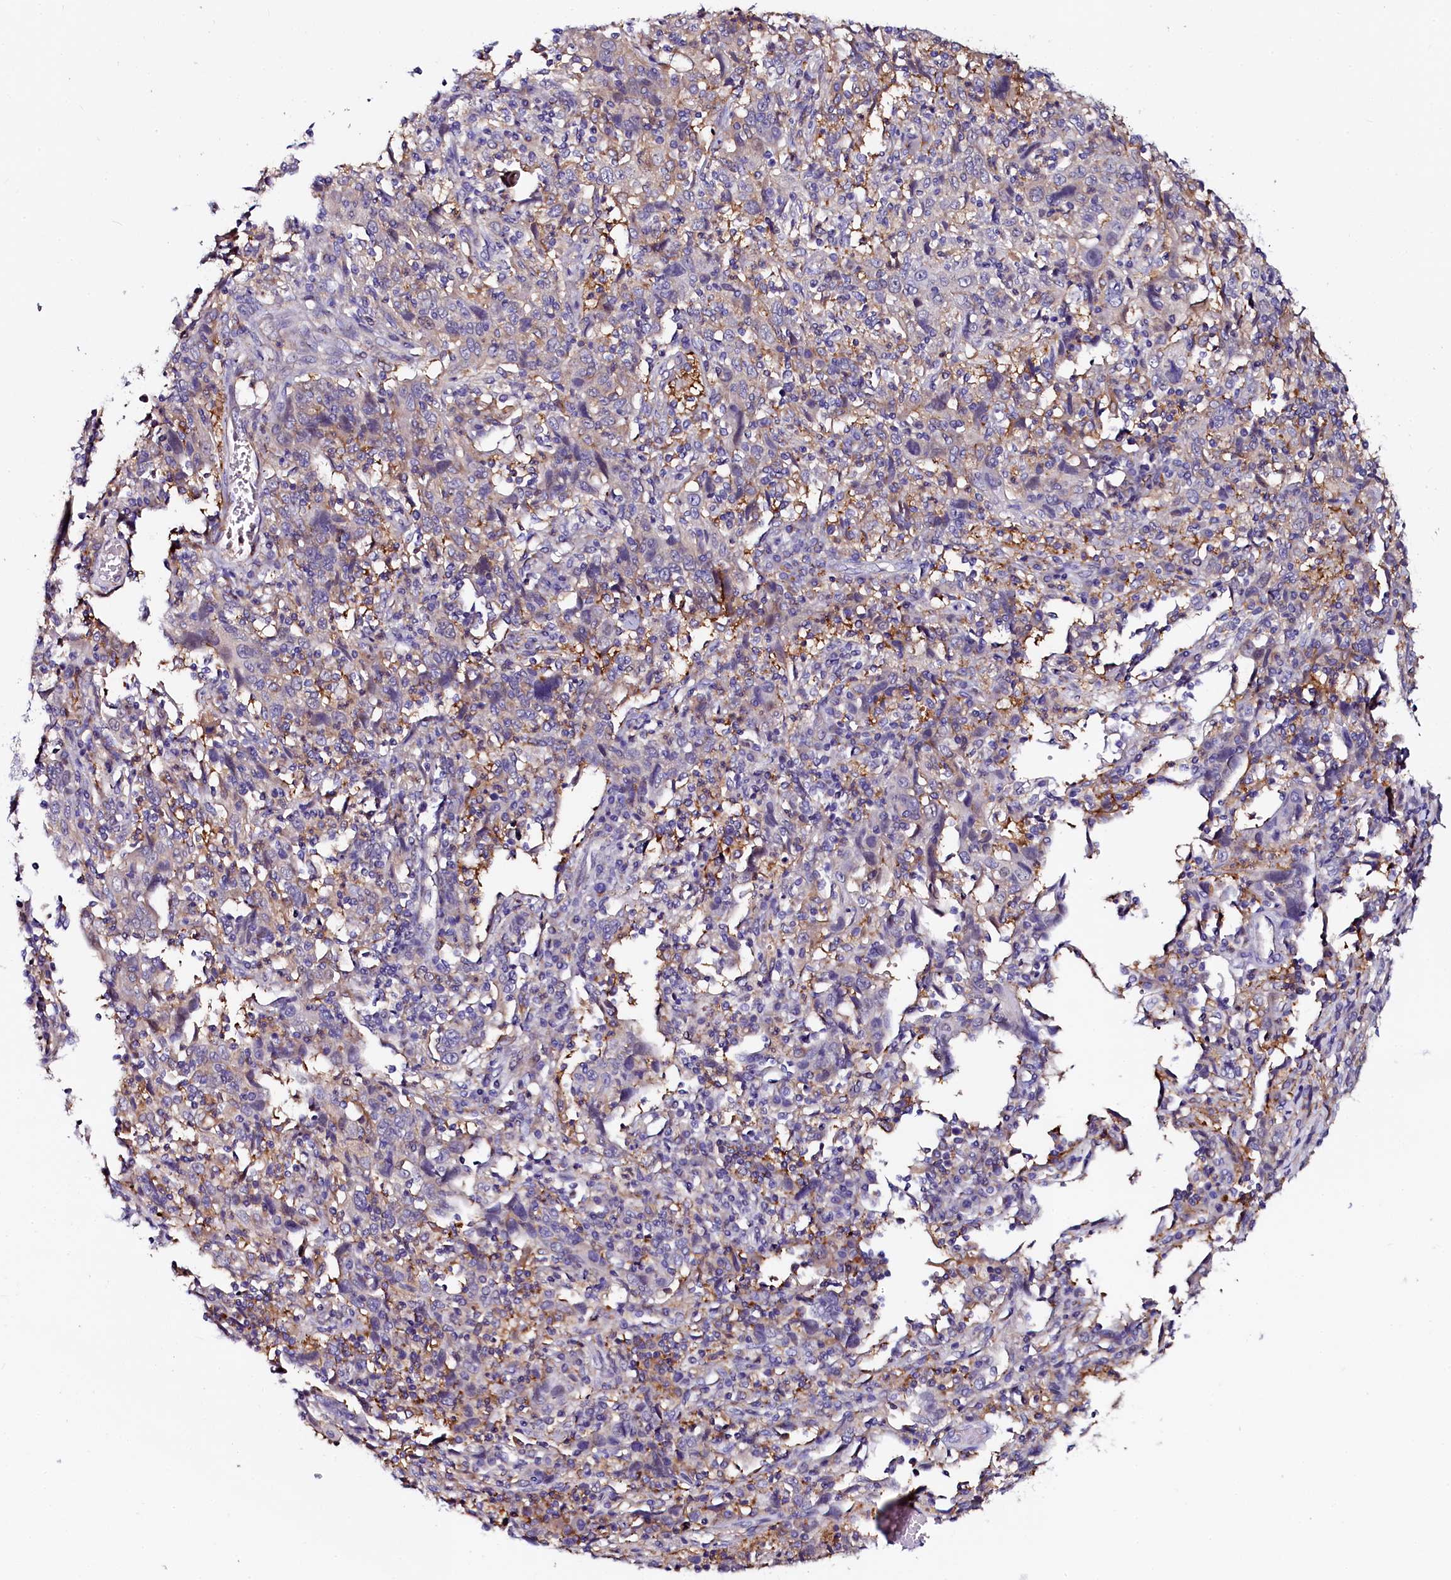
{"staining": {"intensity": "weak", "quantity": "<25%", "location": "cytoplasmic/membranous"}, "tissue": "cervical cancer", "cell_type": "Tumor cells", "image_type": "cancer", "snomed": [{"axis": "morphology", "description": "Squamous cell carcinoma, NOS"}, {"axis": "topography", "description": "Cervix"}], "caption": "IHC histopathology image of neoplastic tissue: human cervical cancer stained with DAB (3,3'-diaminobenzidine) exhibits no significant protein expression in tumor cells.", "gene": "OTOL1", "patient": {"sex": "female", "age": 46}}